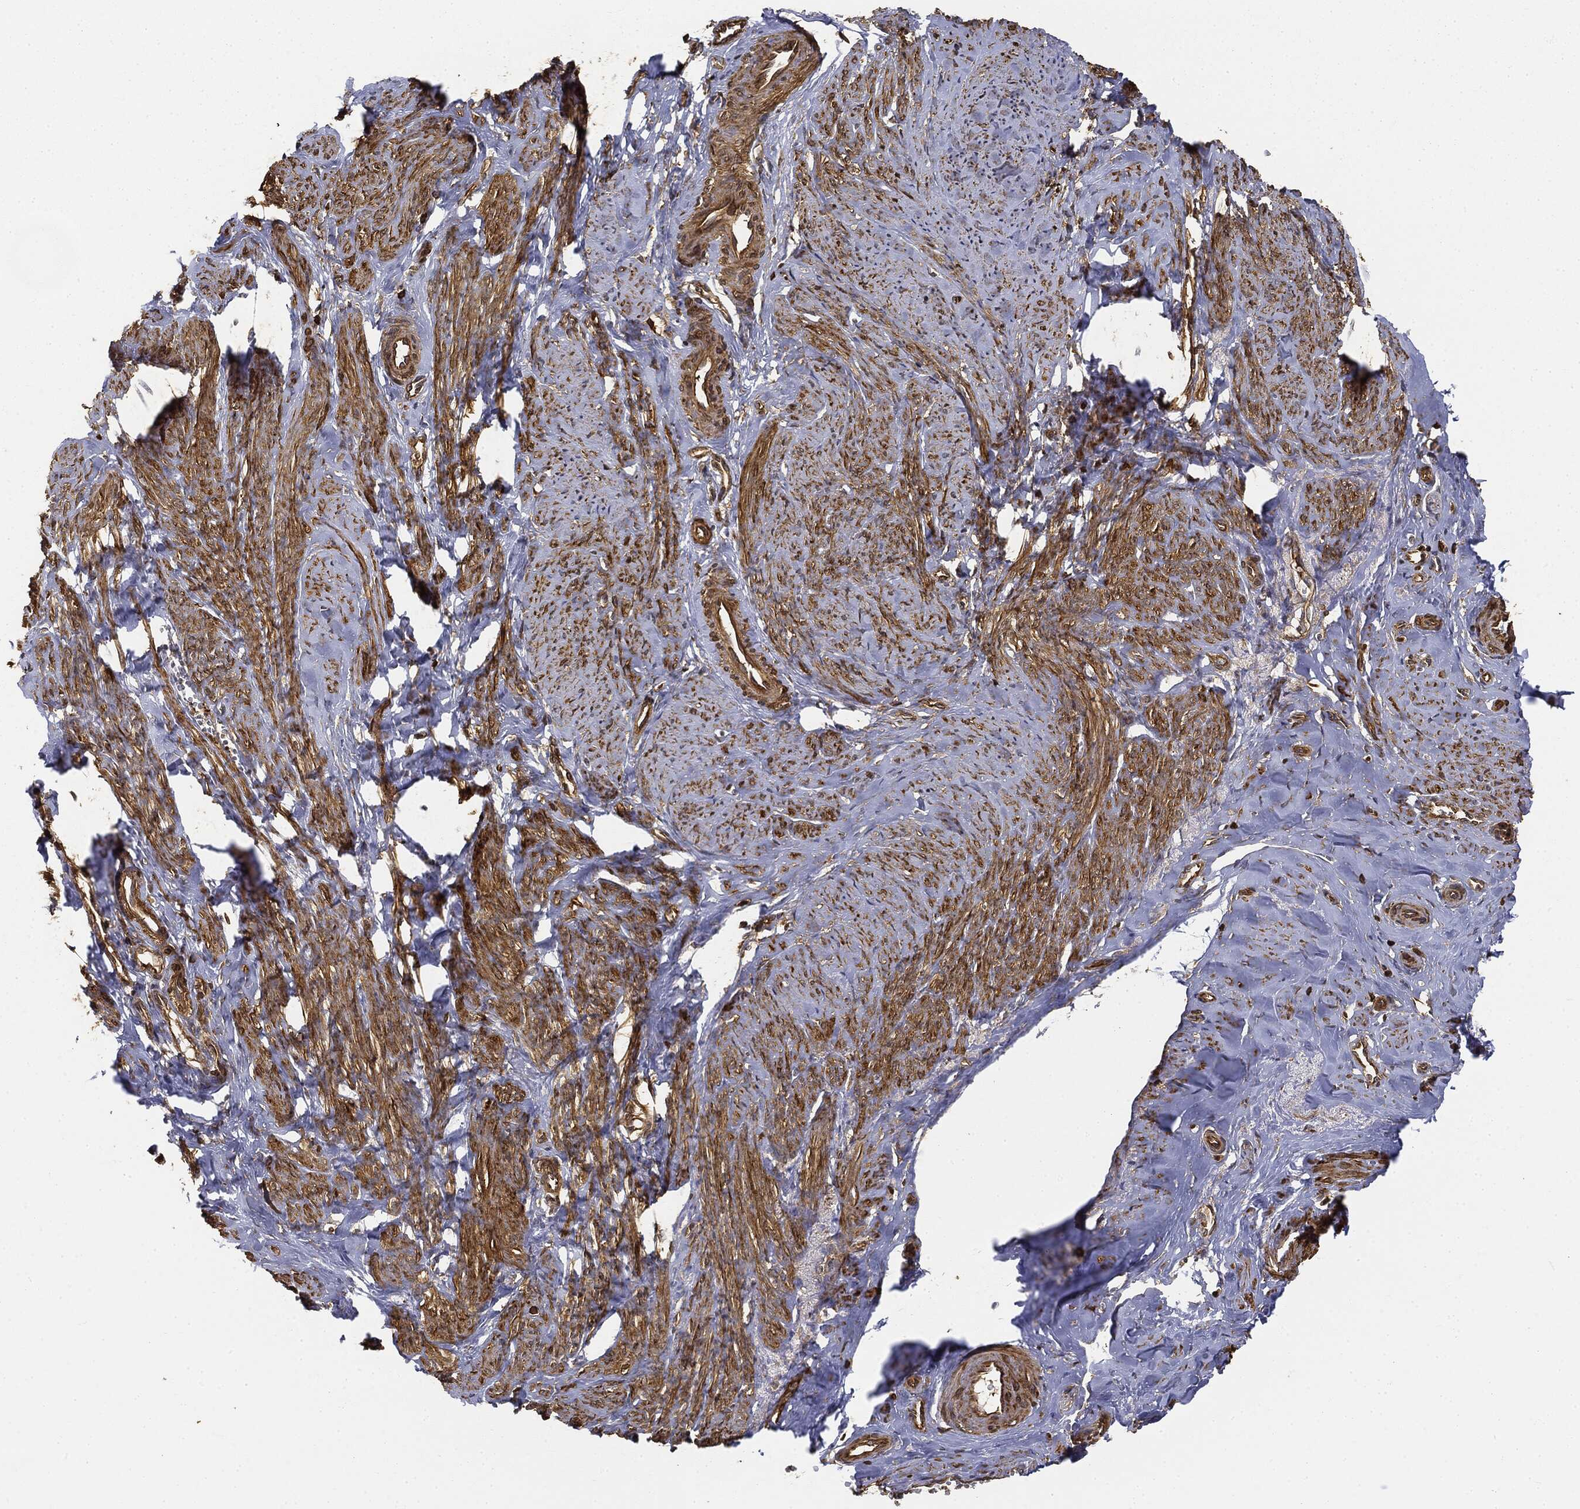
{"staining": {"intensity": "moderate", "quantity": "25%-75%", "location": "cytoplasmic/membranous"}, "tissue": "smooth muscle", "cell_type": "Smooth muscle cells", "image_type": "normal", "snomed": [{"axis": "morphology", "description": "Normal tissue, NOS"}, {"axis": "topography", "description": "Smooth muscle"}], "caption": "Protein staining of unremarkable smooth muscle exhibits moderate cytoplasmic/membranous expression in approximately 25%-75% of smooth muscle cells. The protein is shown in brown color, while the nuclei are stained blue.", "gene": "WDR1", "patient": {"sex": "female", "age": 48}}